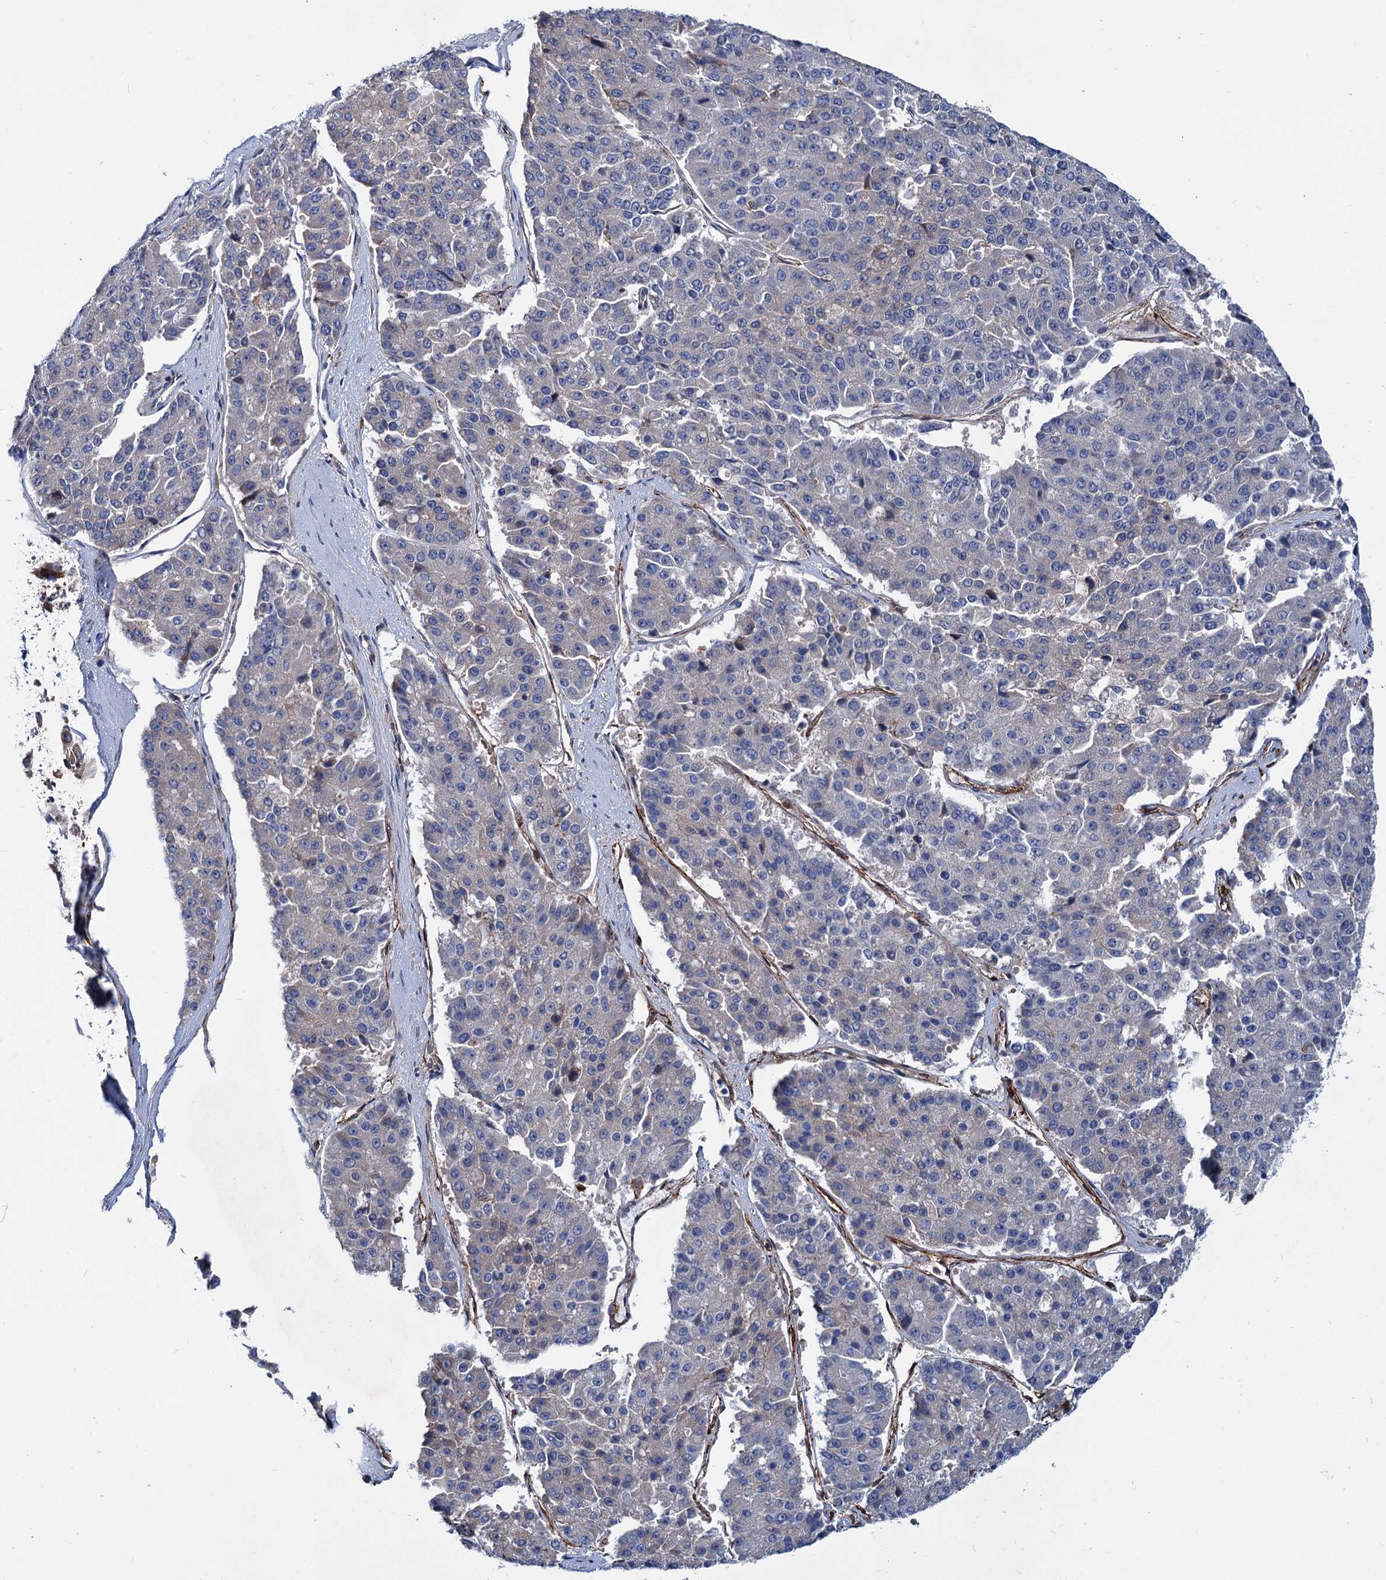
{"staining": {"intensity": "negative", "quantity": "none", "location": "none"}, "tissue": "pancreatic cancer", "cell_type": "Tumor cells", "image_type": "cancer", "snomed": [{"axis": "morphology", "description": "Adenocarcinoma, NOS"}, {"axis": "topography", "description": "Pancreas"}], "caption": "Tumor cells show no significant protein staining in adenocarcinoma (pancreatic).", "gene": "TRIM55", "patient": {"sex": "male", "age": 50}}